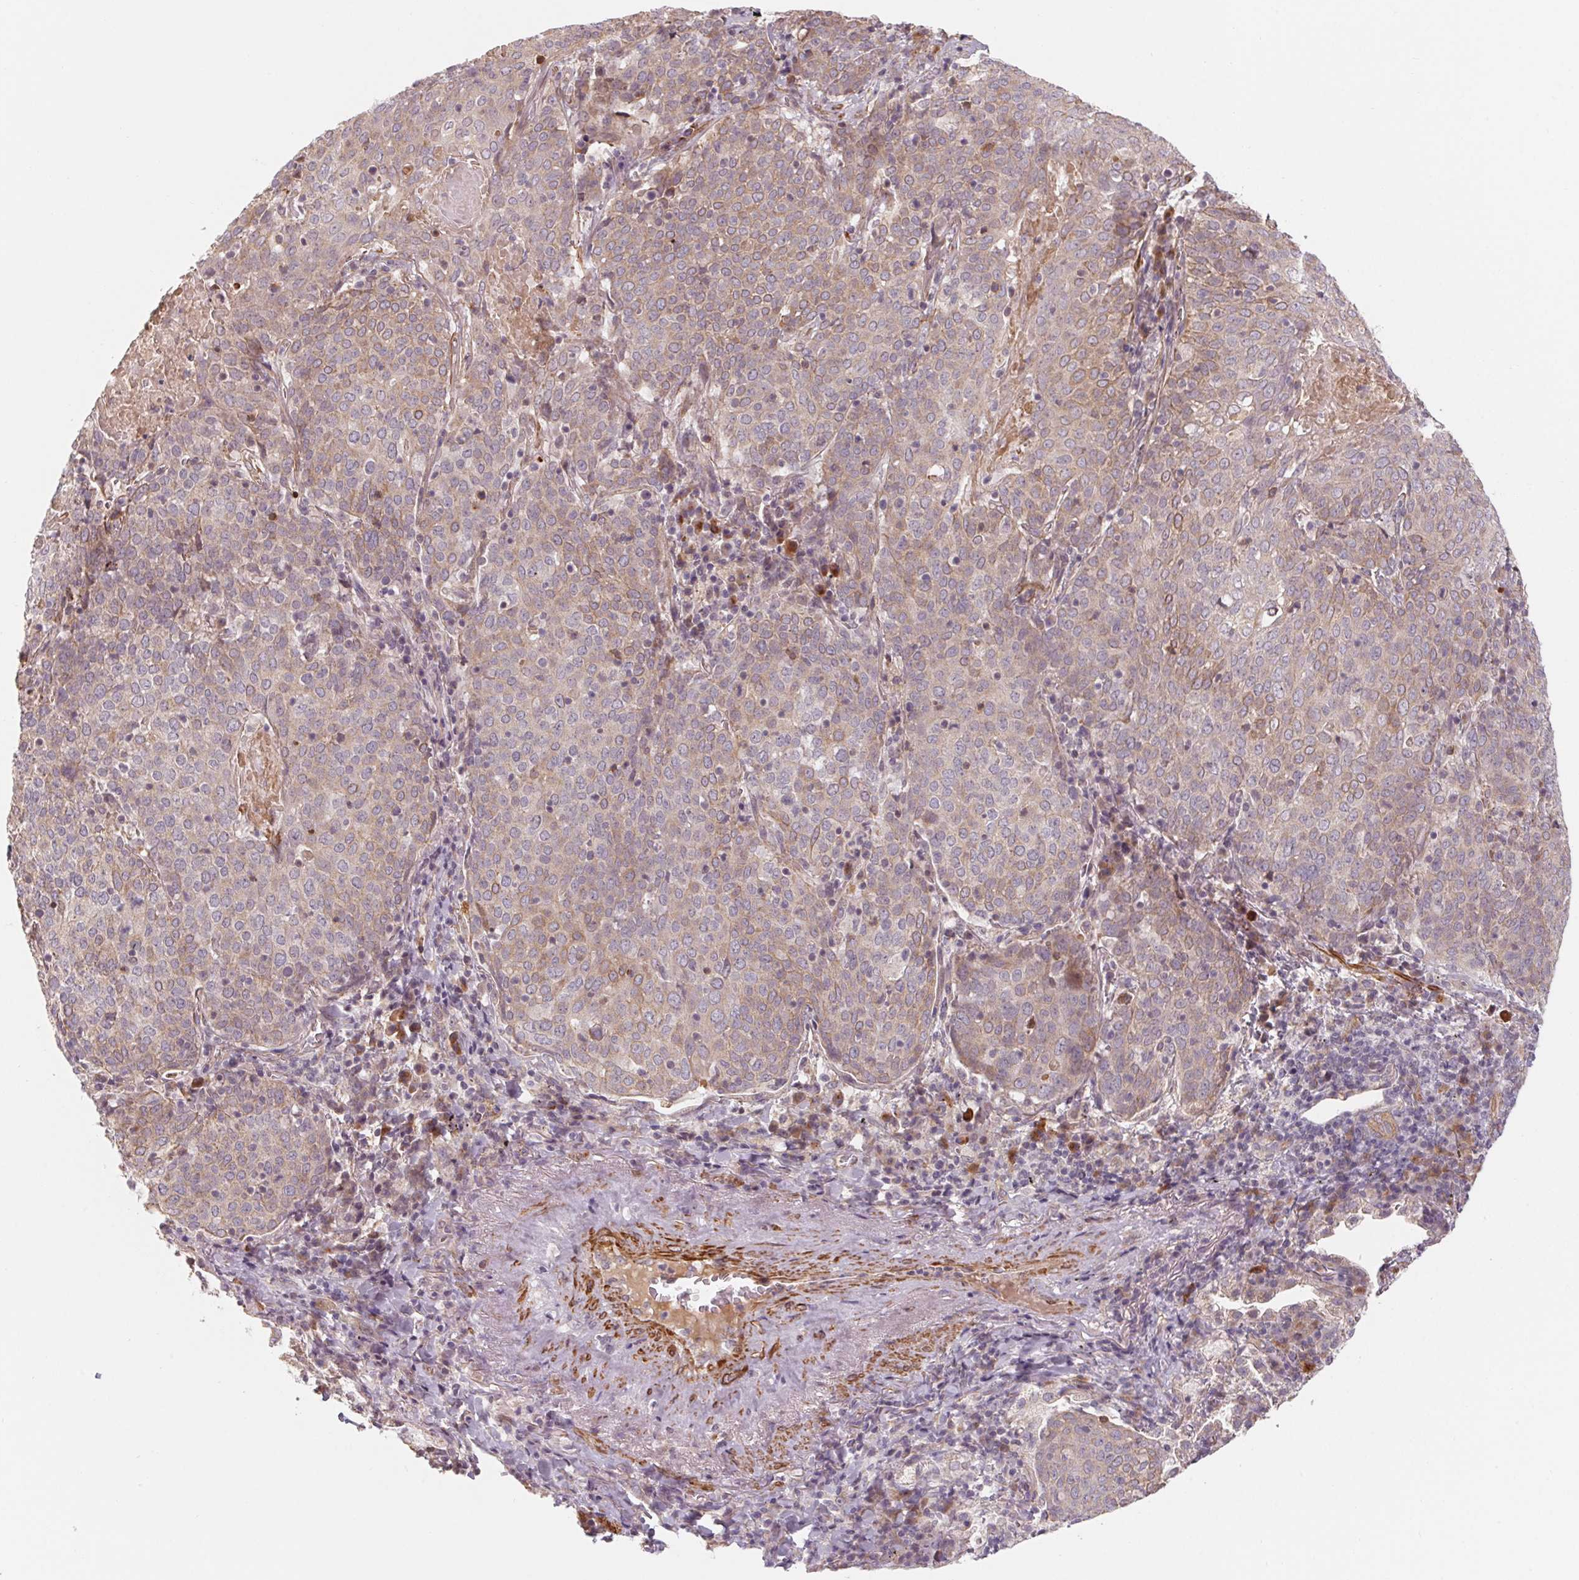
{"staining": {"intensity": "weak", "quantity": ">75%", "location": "cytoplasmic/membranous"}, "tissue": "lung cancer", "cell_type": "Tumor cells", "image_type": "cancer", "snomed": [{"axis": "morphology", "description": "Squamous cell carcinoma, NOS"}, {"axis": "topography", "description": "Lung"}], "caption": "Immunohistochemistry (DAB (3,3'-diaminobenzidine)) staining of human lung cancer (squamous cell carcinoma) demonstrates weak cytoplasmic/membranous protein positivity in about >75% of tumor cells.", "gene": "CCDC112", "patient": {"sex": "male", "age": 82}}